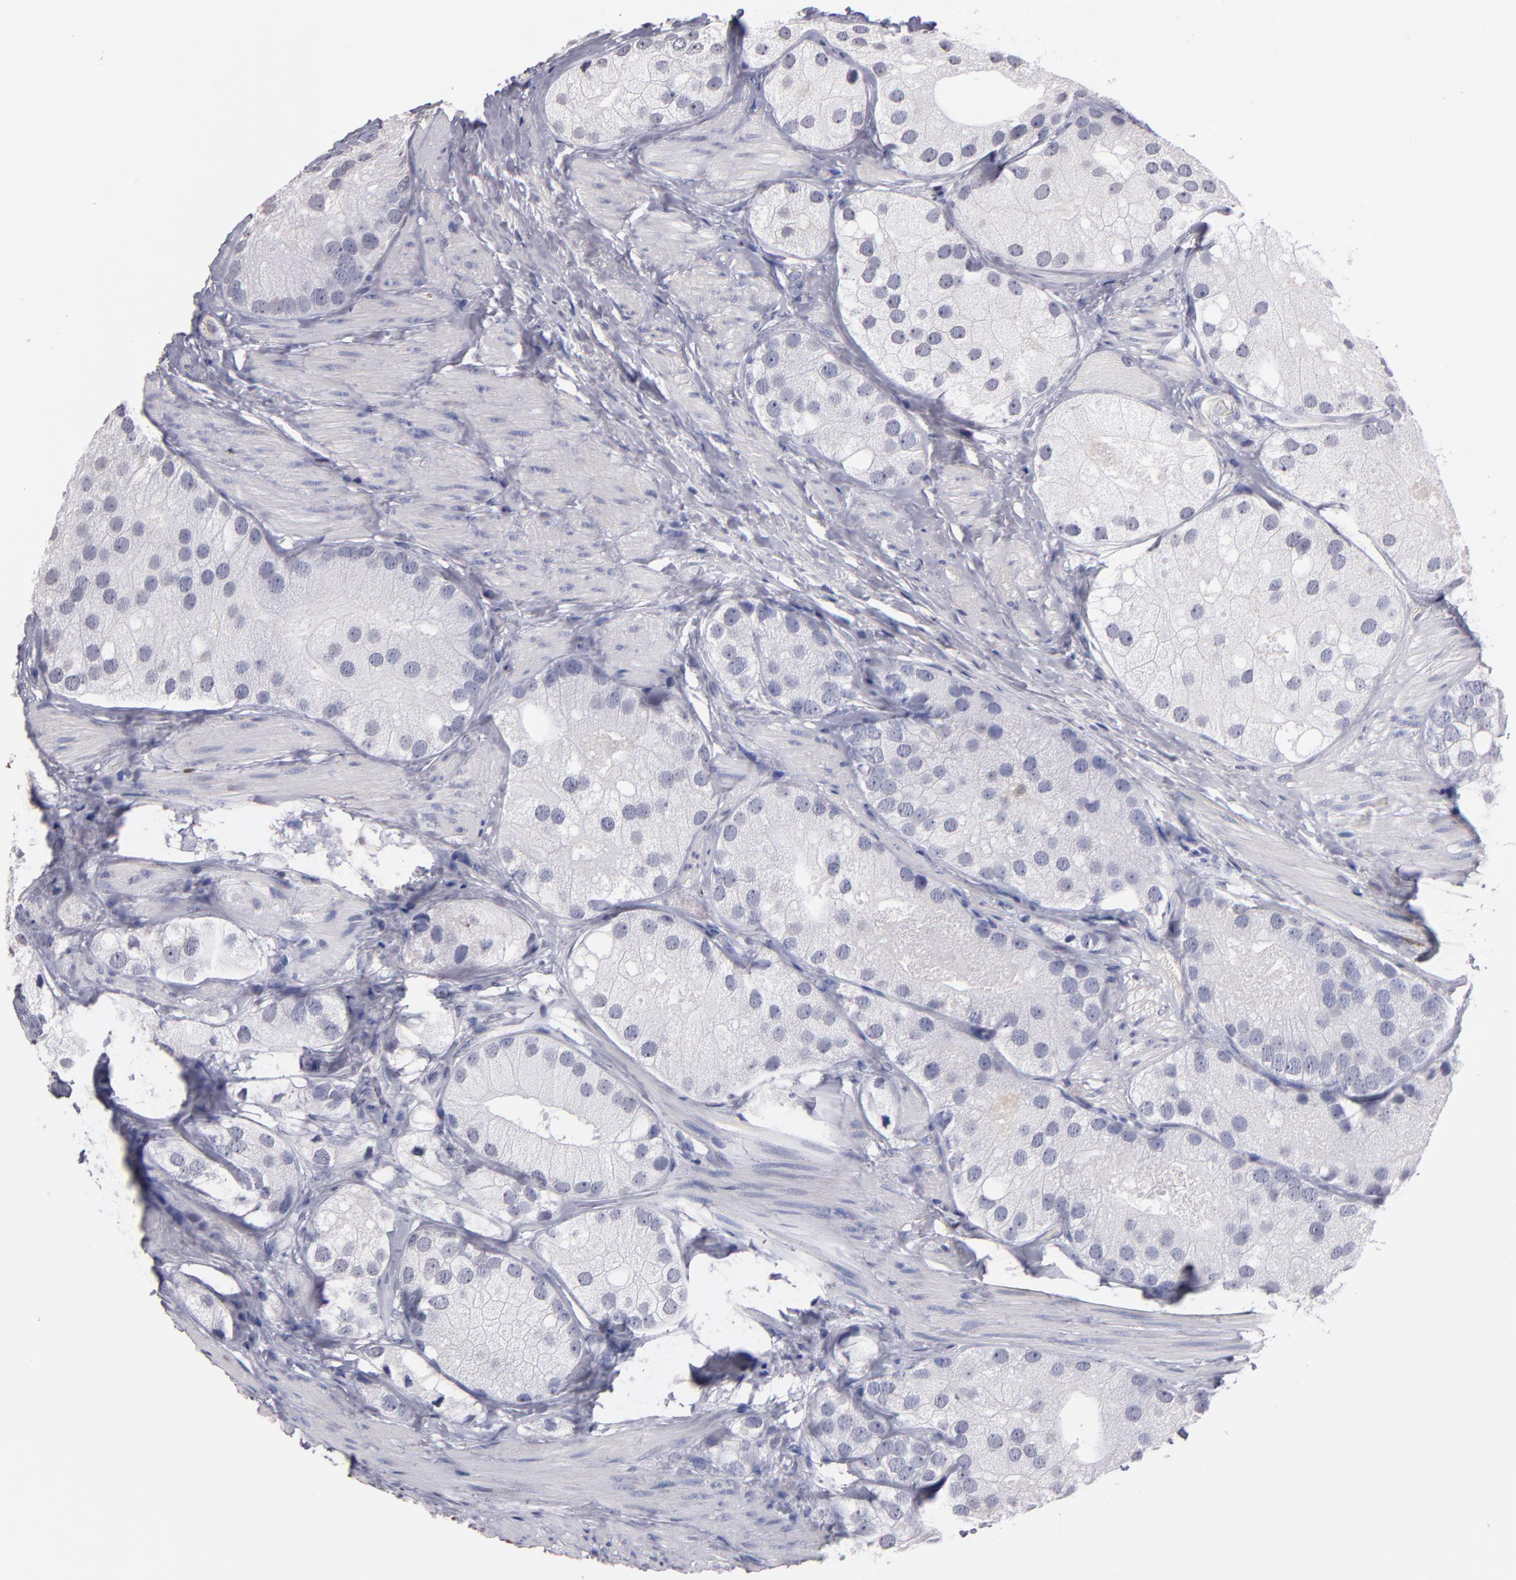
{"staining": {"intensity": "negative", "quantity": "none", "location": "none"}, "tissue": "prostate cancer", "cell_type": "Tumor cells", "image_type": "cancer", "snomed": [{"axis": "morphology", "description": "Adenocarcinoma, Low grade"}, {"axis": "topography", "description": "Prostate"}], "caption": "Tumor cells are negative for brown protein staining in adenocarcinoma (low-grade) (prostate). (Brightfield microscopy of DAB immunohistochemistry at high magnification).", "gene": "SOX10", "patient": {"sex": "male", "age": 69}}